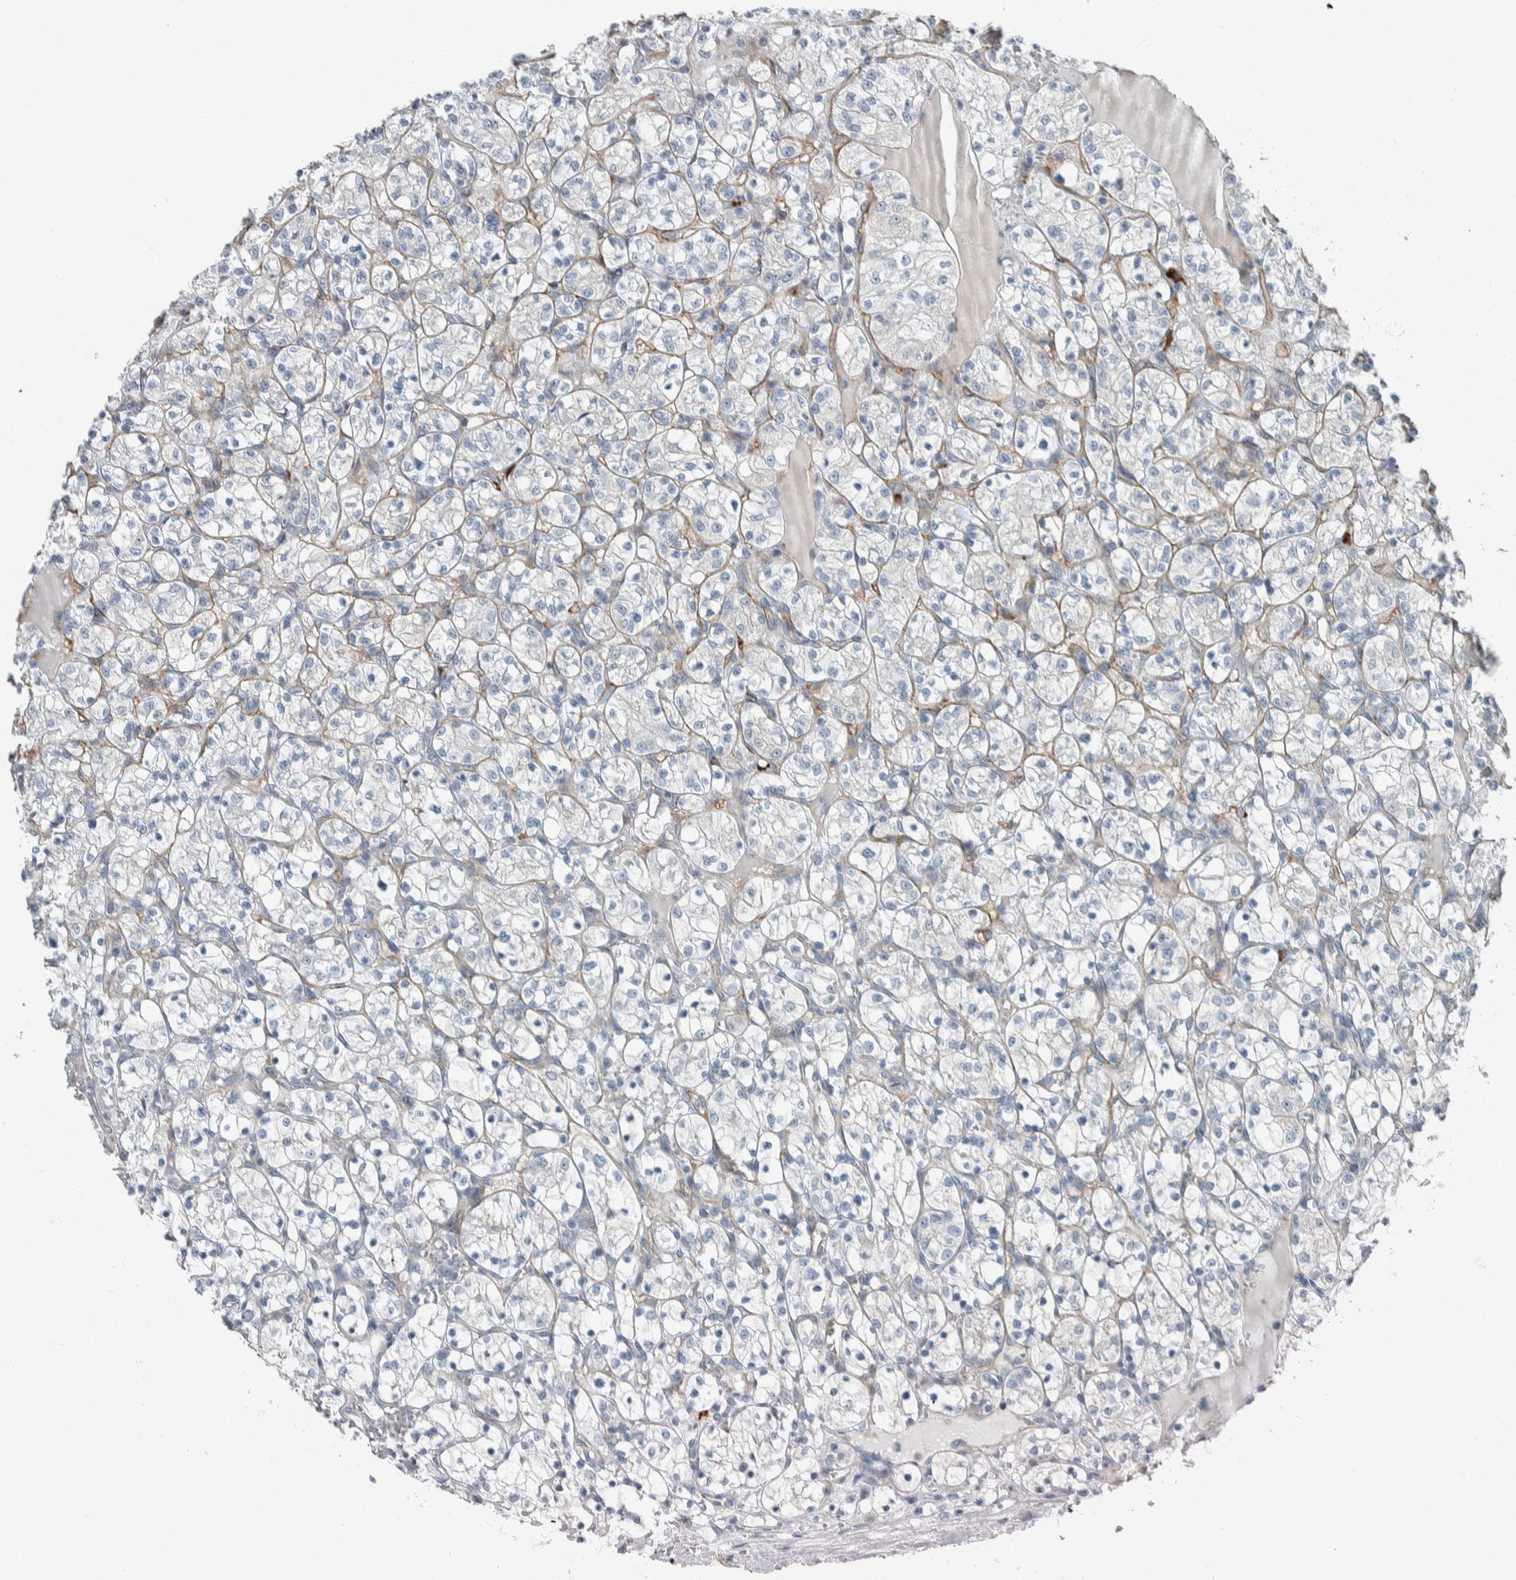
{"staining": {"intensity": "negative", "quantity": "none", "location": "none"}, "tissue": "renal cancer", "cell_type": "Tumor cells", "image_type": "cancer", "snomed": [{"axis": "morphology", "description": "Adenocarcinoma, NOS"}, {"axis": "topography", "description": "Kidney"}], "caption": "A photomicrograph of adenocarcinoma (renal) stained for a protein exhibits no brown staining in tumor cells.", "gene": "USP25", "patient": {"sex": "female", "age": 69}}